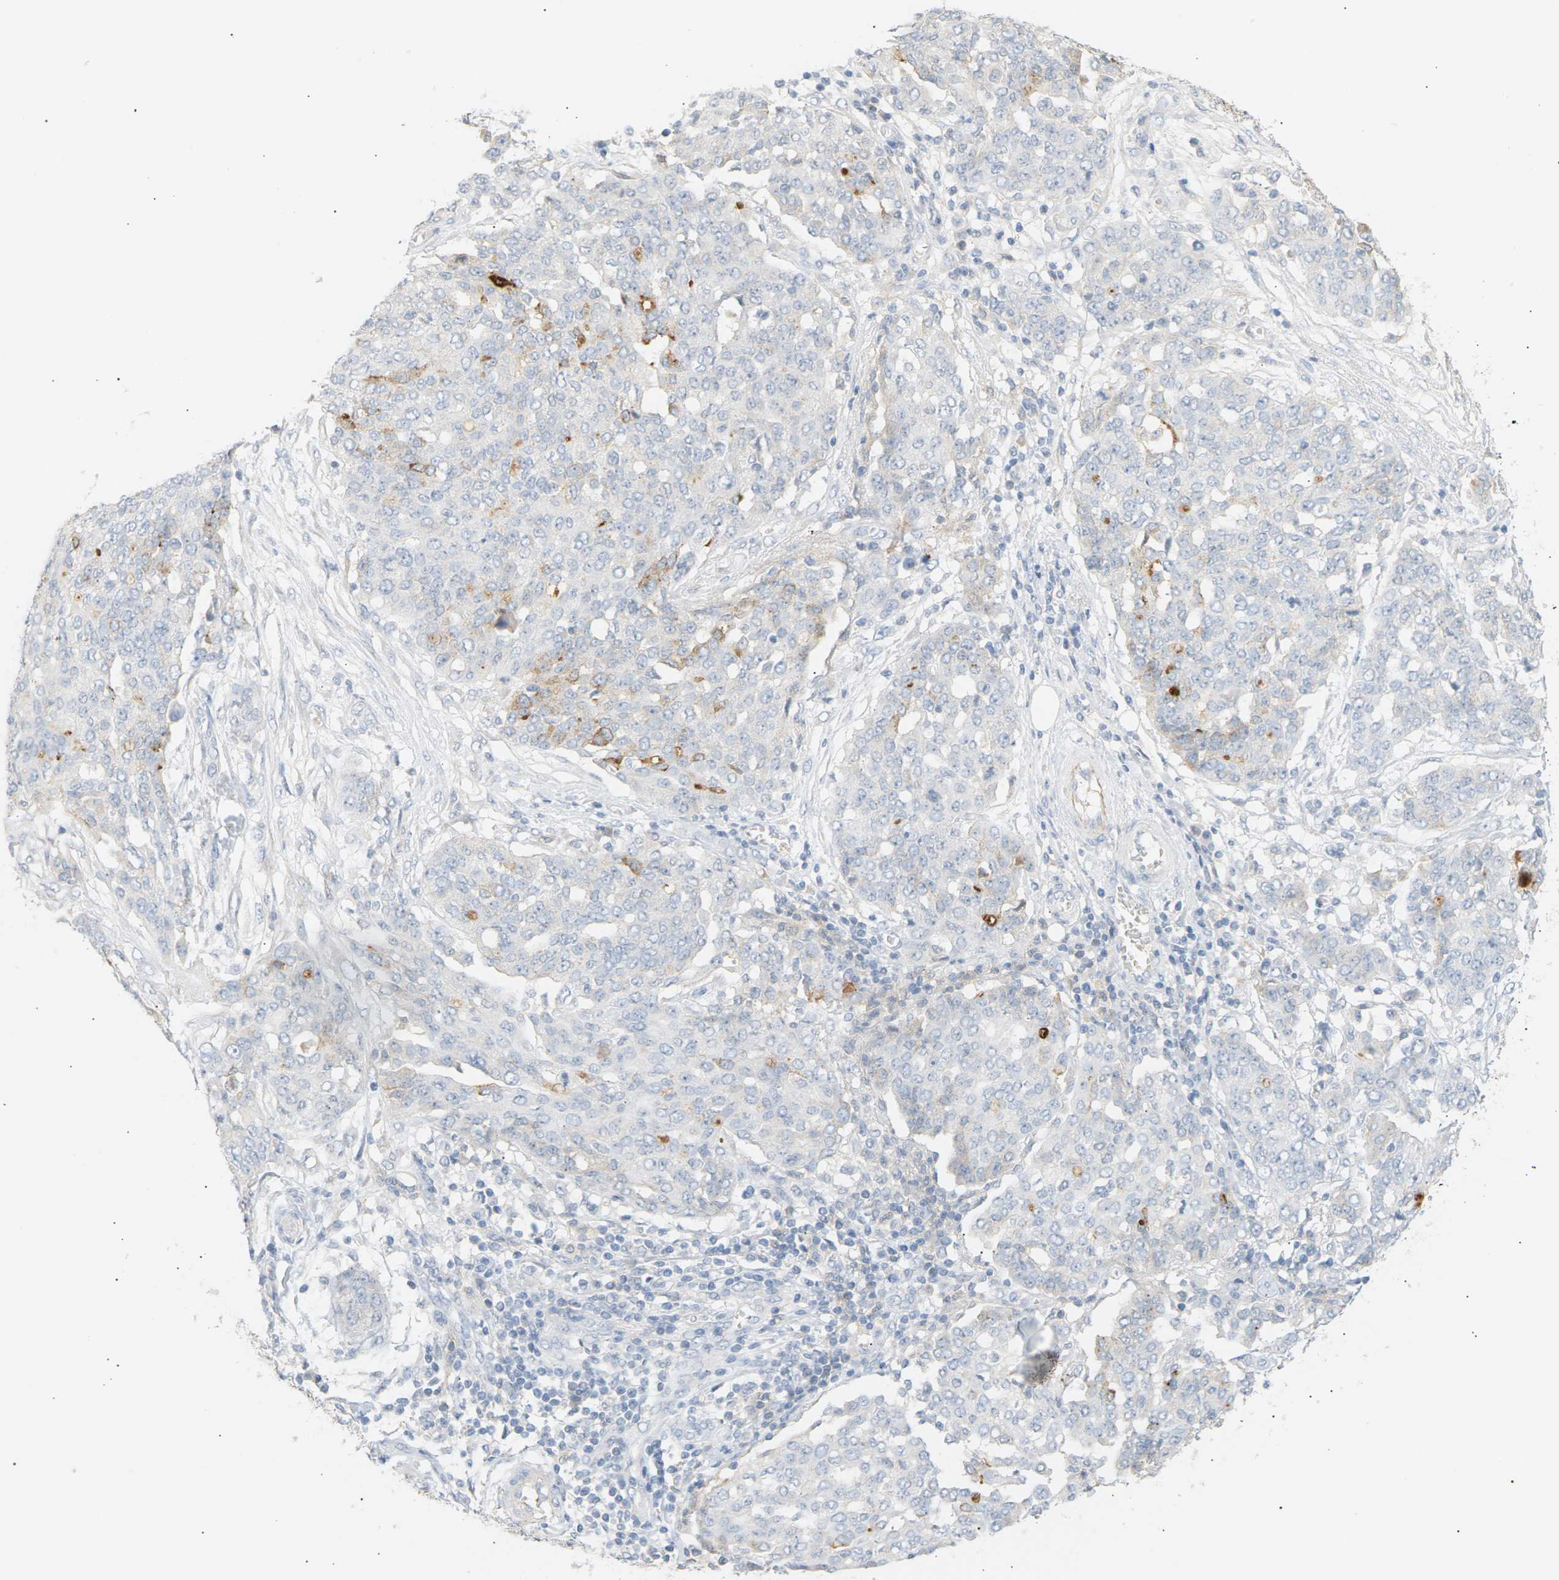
{"staining": {"intensity": "moderate", "quantity": "<25%", "location": "cytoplasmic/membranous"}, "tissue": "ovarian cancer", "cell_type": "Tumor cells", "image_type": "cancer", "snomed": [{"axis": "morphology", "description": "Cystadenocarcinoma, serous, NOS"}, {"axis": "topography", "description": "Soft tissue"}, {"axis": "topography", "description": "Ovary"}], "caption": "Tumor cells demonstrate moderate cytoplasmic/membranous positivity in approximately <25% of cells in ovarian serous cystadenocarcinoma.", "gene": "CLU", "patient": {"sex": "female", "age": 57}}